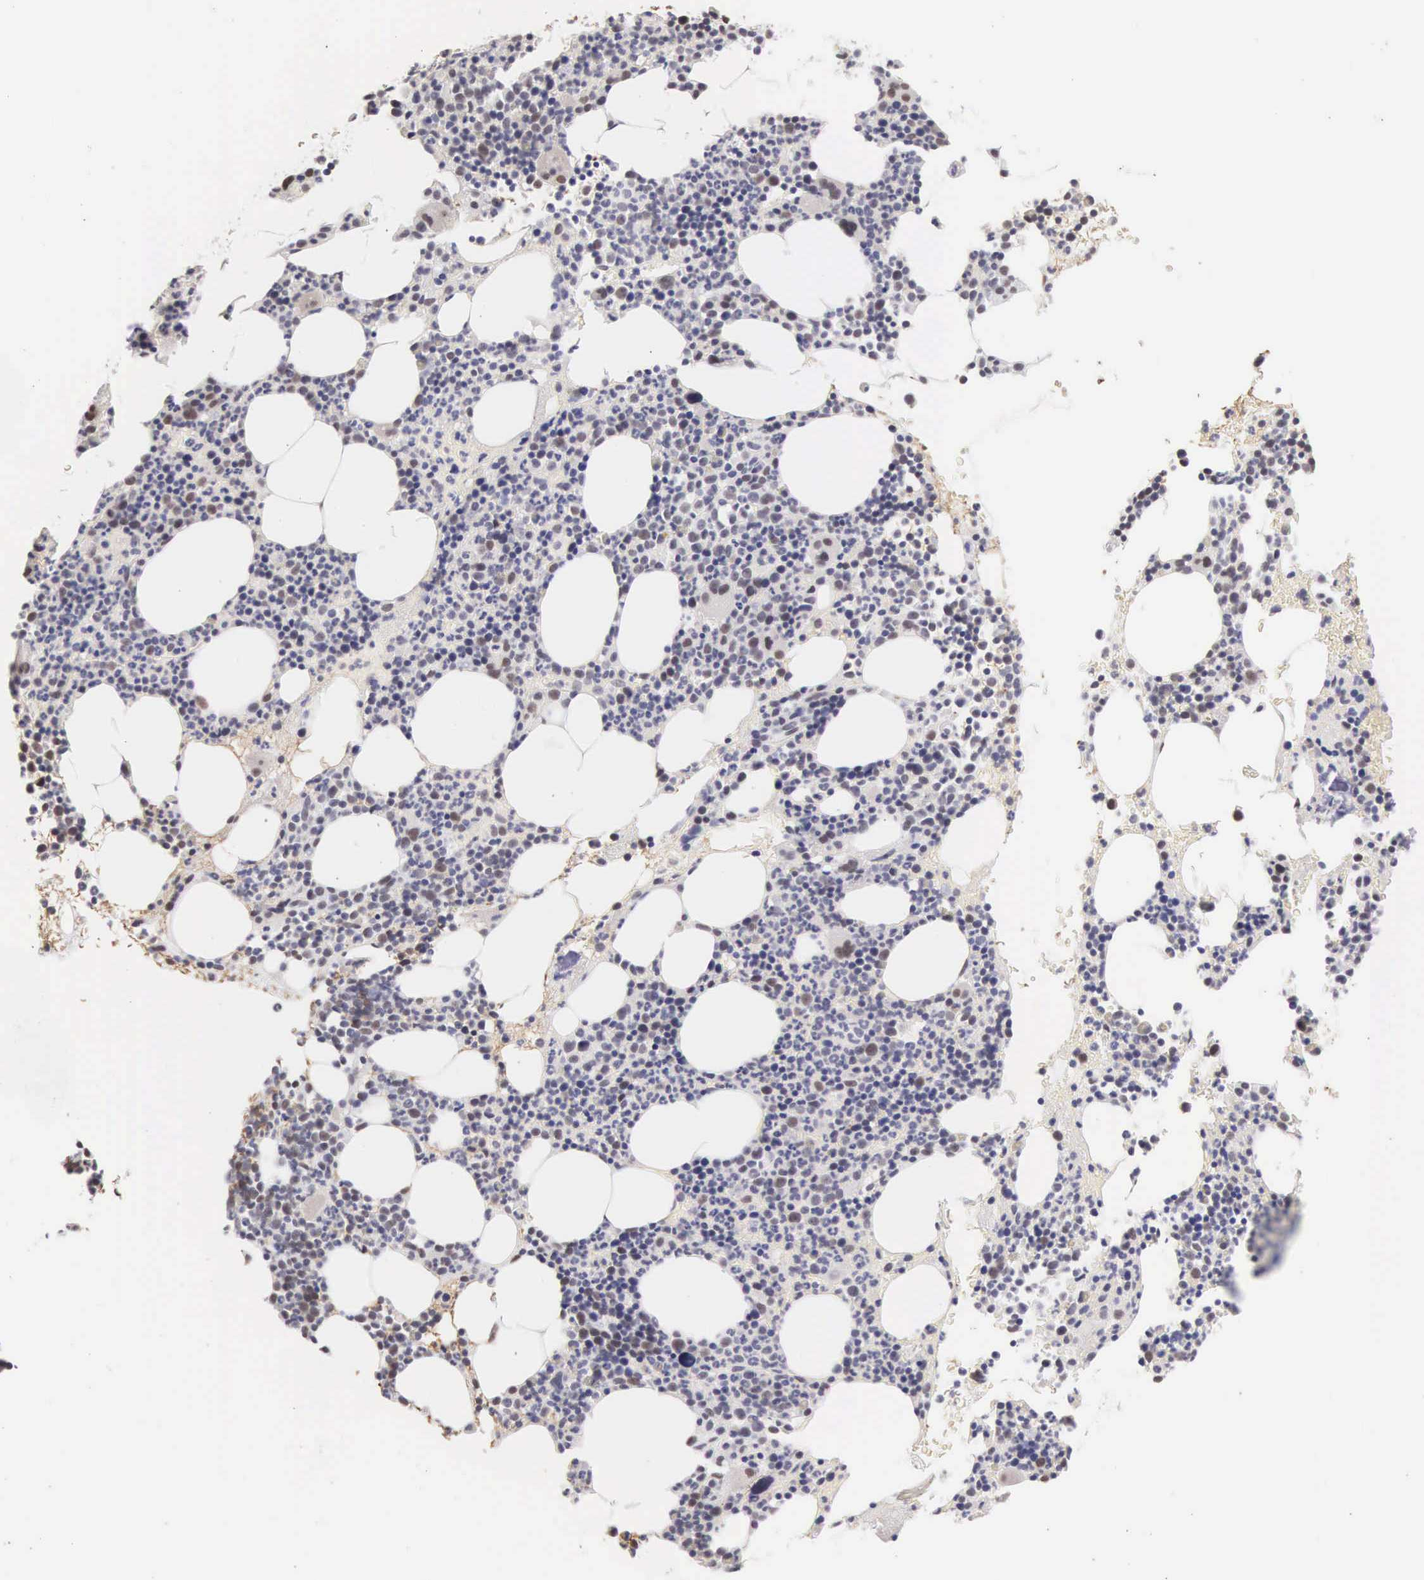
{"staining": {"intensity": "weak", "quantity": "<25%", "location": "nuclear"}, "tissue": "bone marrow", "cell_type": "Hematopoietic cells", "image_type": "normal", "snomed": [{"axis": "morphology", "description": "Normal tissue, NOS"}, {"axis": "topography", "description": "Bone marrow"}], "caption": "Immunohistochemistry of normal bone marrow displays no staining in hematopoietic cells.", "gene": "HMGXB4", "patient": {"sex": "male", "age": 82}}